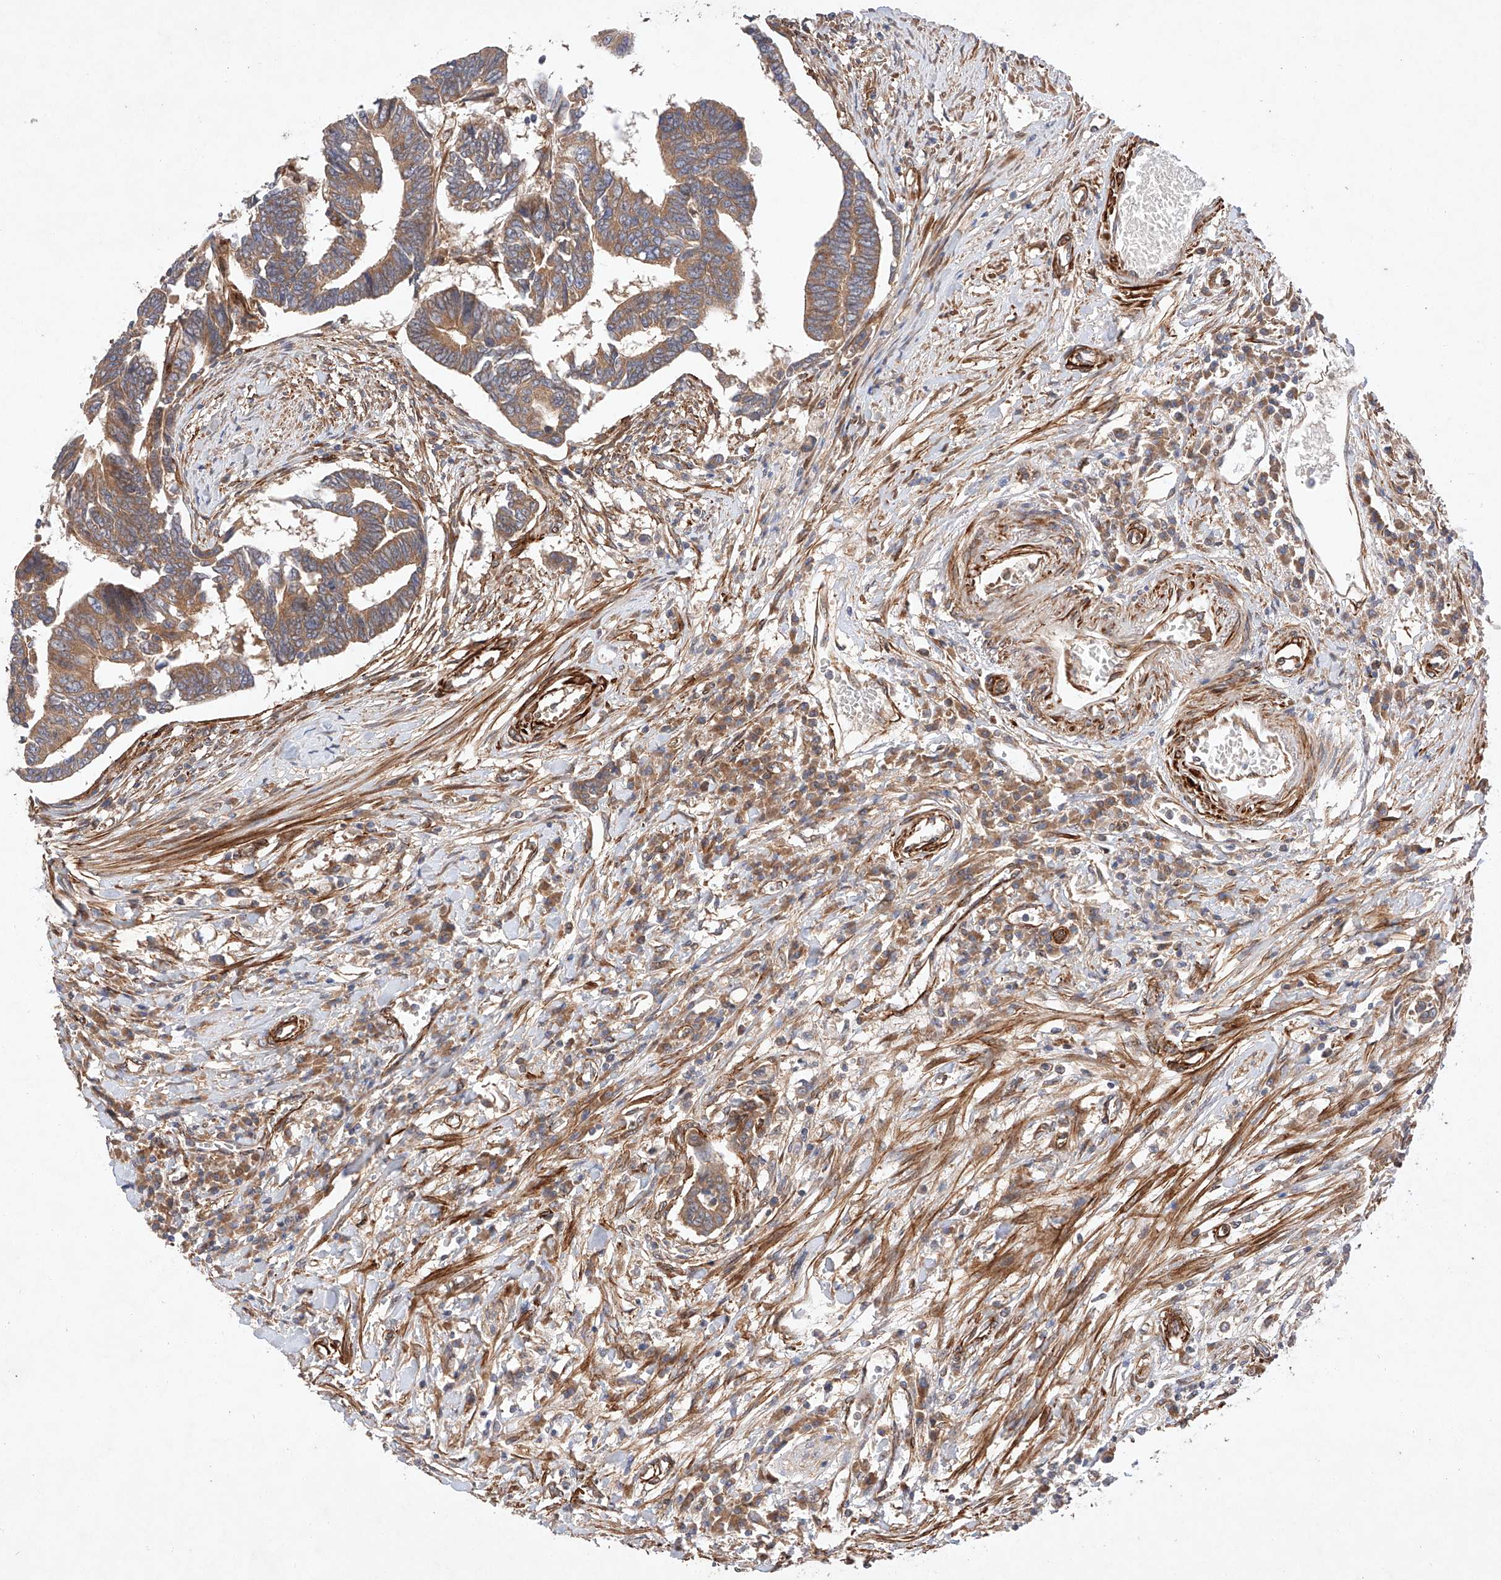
{"staining": {"intensity": "moderate", "quantity": ">75%", "location": "cytoplasmic/membranous"}, "tissue": "colorectal cancer", "cell_type": "Tumor cells", "image_type": "cancer", "snomed": [{"axis": "morphology", "description": "Adenocarcinoma, NOS"}, {"axis": "topography", "description": "Rectum"}], "caption": "Immunohistochemical staining of colorectal adenocarcinoma displays medium levels of moderate cytoplasmic/membranous positivity in about >75% of tumor cells. The protein is stained brown, and the nuclei are stained in blue (DAB IHC with brightfield microscopy, high magnification).", "gene": "RAB23", "patient": {"sex": "female", "age": 65}}